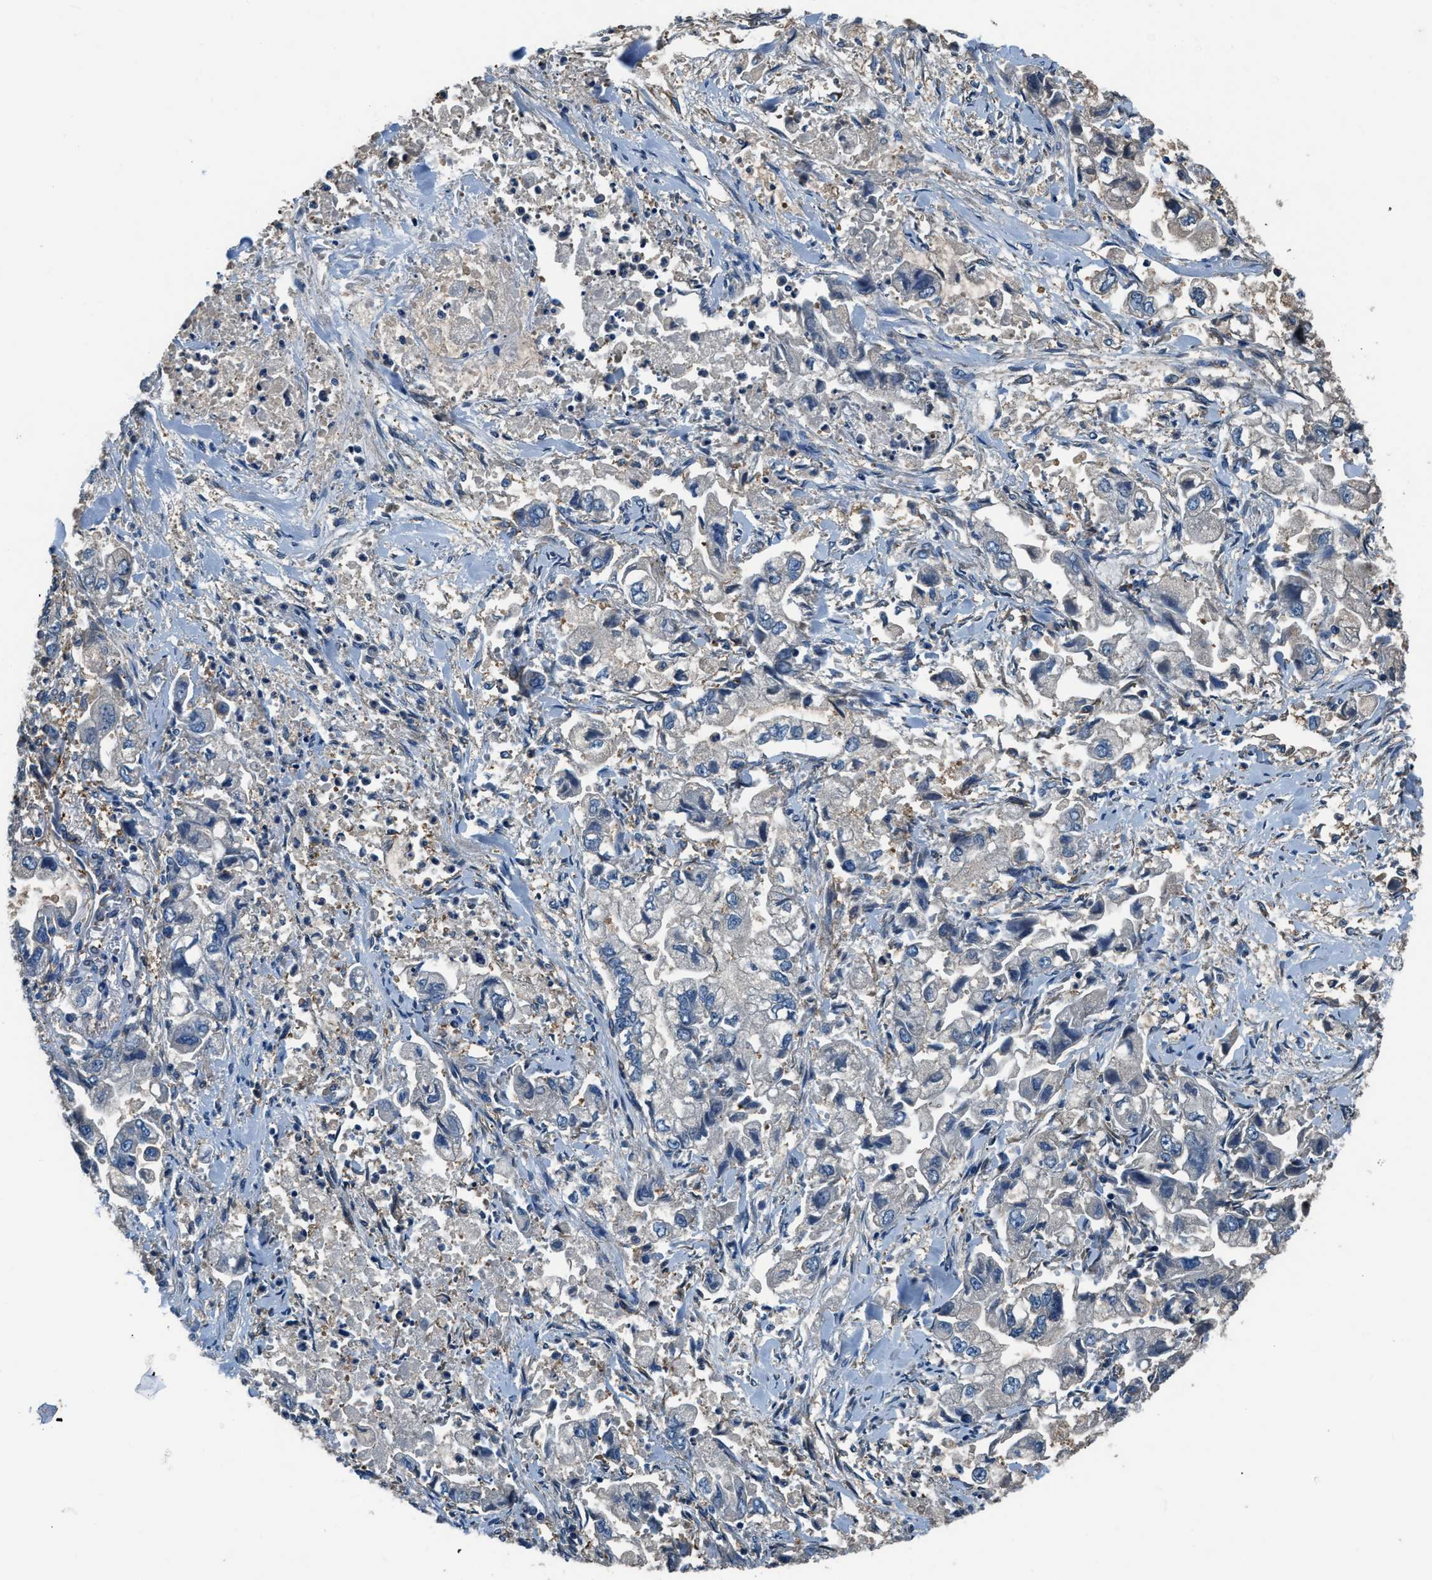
{"staining": {"intensity": "negative", "quantity": "none", "location": "none"}, "tissue": "stomach cancer", "cell_type": "Tumor cells", "image_type": "cancer", "snomed": [{"axis": "morphology", "description": "Normal tissue, NOS"}, {"axis": "morphology", "description": "Adenocarcinoma, NOS"}, {"axis": "topography", "description": "Stomach"}], "caption": "There is no significant expression in tumor cells of stomach cancer. The staining was performed using DAB to visualize the protein expression in brown, while the nuclei were stained in blue with hematoxylin (Magnification: 20x).", "gene": "EEA1", "patient": {"sex": "male", "age": 62}}